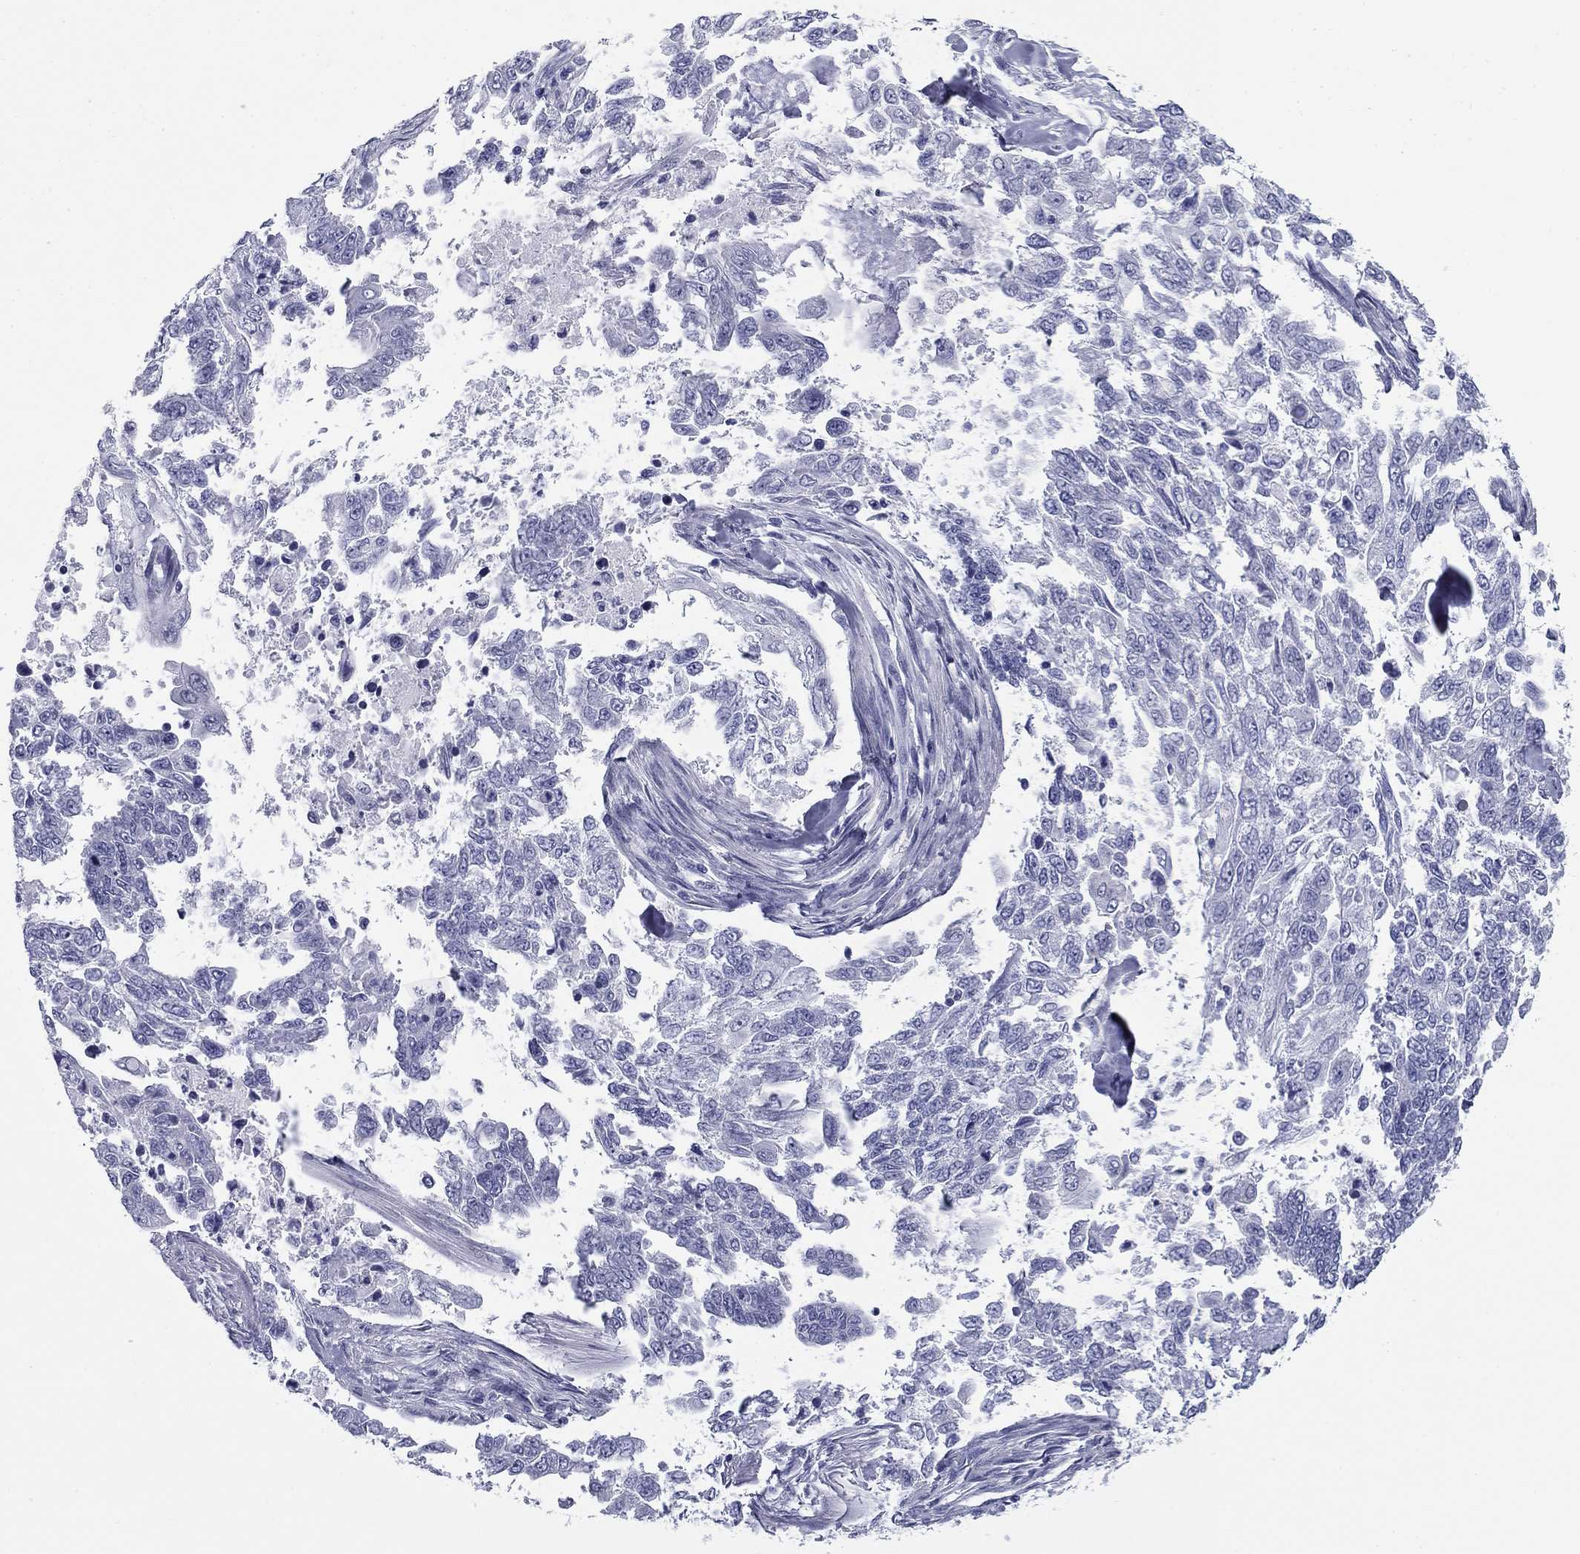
{"staining": {"intensity": "negative", "quantity": "none", "location": "none"}, "tissue": "endometrial cancer", "cell_type": "Tumor cells", "image_type": "cancer", "snomed": [{"axis": "morphology", "description": "Adenocarcinoma, NOS"}, {"axis": "topography", "description": "Uterus"}], "caption": "This is an IHC micrograph of human endometrial cancer. There is no positivity in tumor cells.", "gene": "ZP2", "patient": {"sex": "female", "age": 59}}